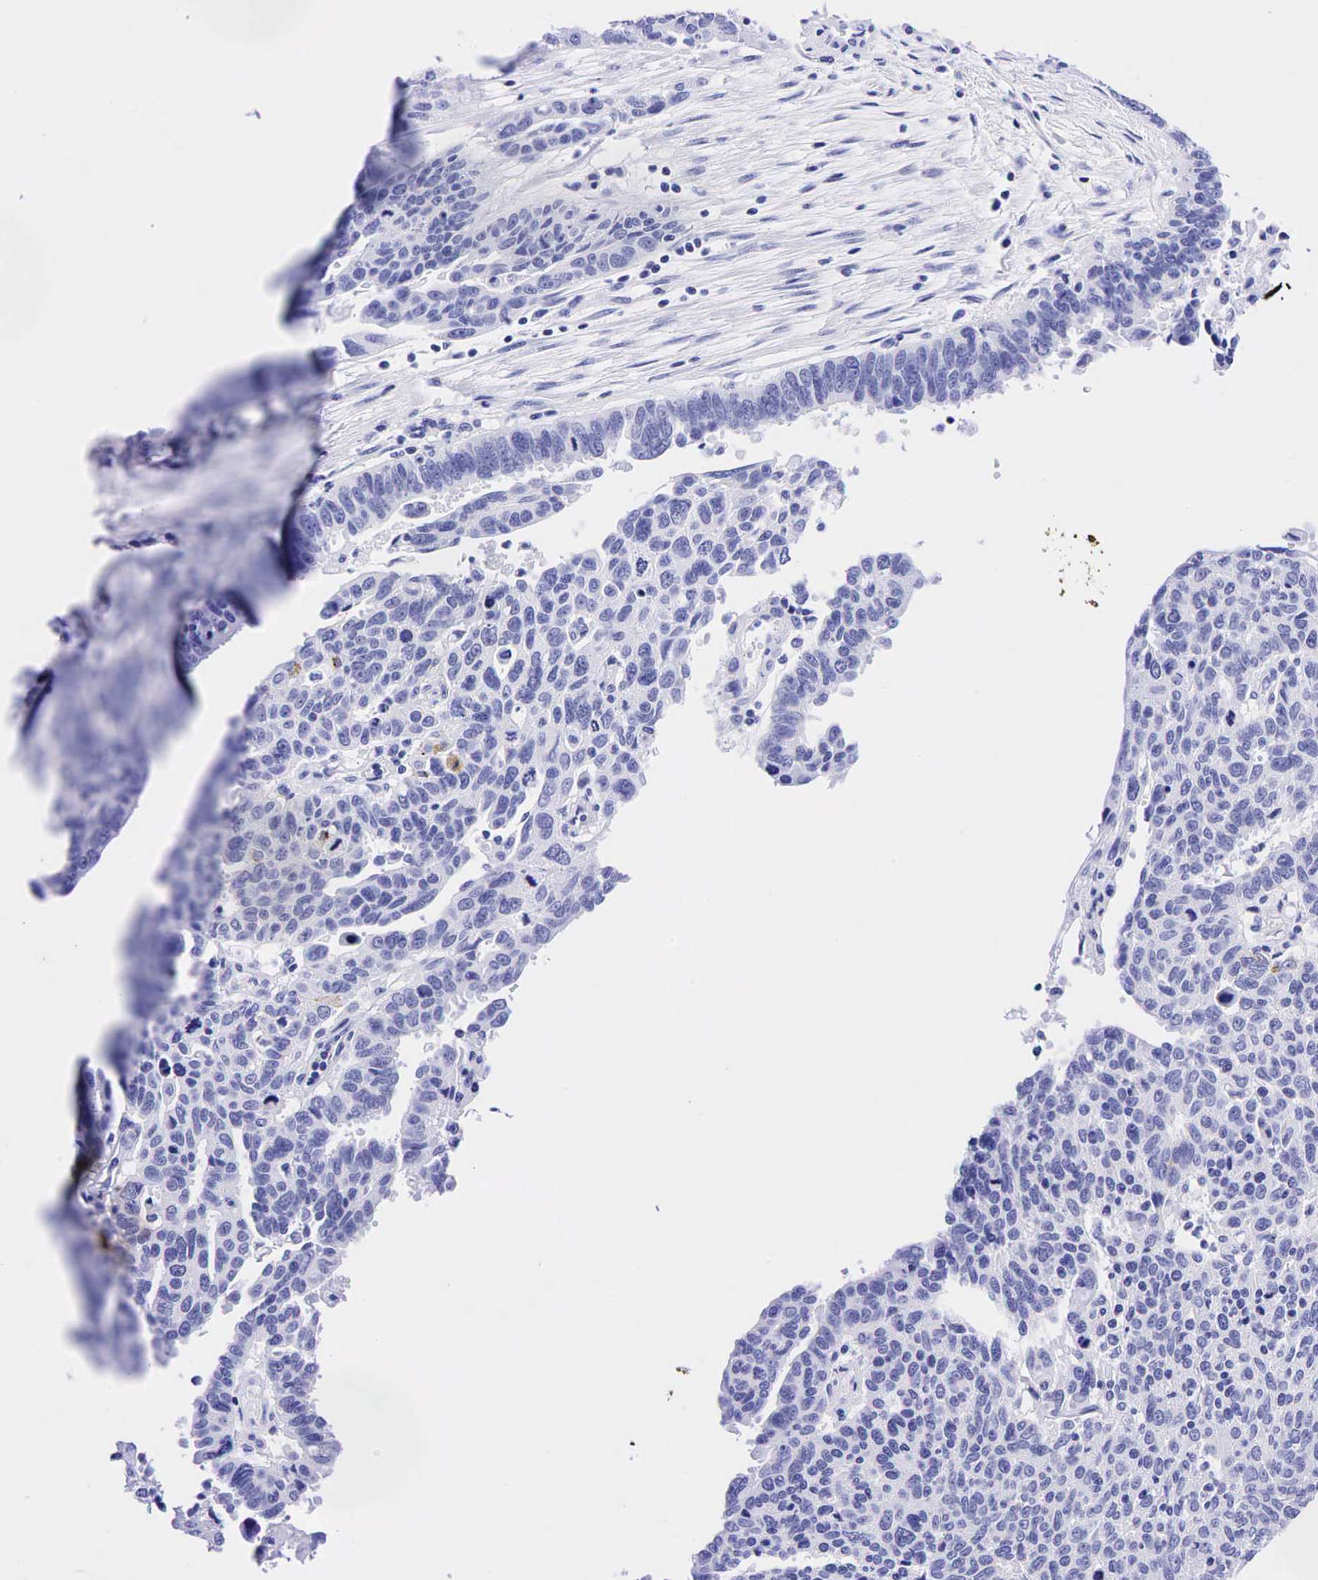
{"staining": {"intensity": "negative", "quantity": "none", "location": "none"}, "tissue": "ovarian cancer", "cell_type": "Tumor cells", "image_type": "cancer", "snomed": [{"axis": "morphology", "description": "Carcinoma, endometroid"}, {"axis": "morphology", "description": "Cystadenocarcinoma, serous, NOS"}, {"axis": "topography", "description": "Ovary"}], "caption": "Immunohistochemistry (IHC) histopathology image of neoplastic tissue: human ovarian cancer (serous cystadenocarcinoma) stained with DAB (3,3'-diaminobenzidine) demonstrates no significant protein staining in tumor cells.", "gene": "CHGA", "patient": {"sex": "female", "age": 45}}